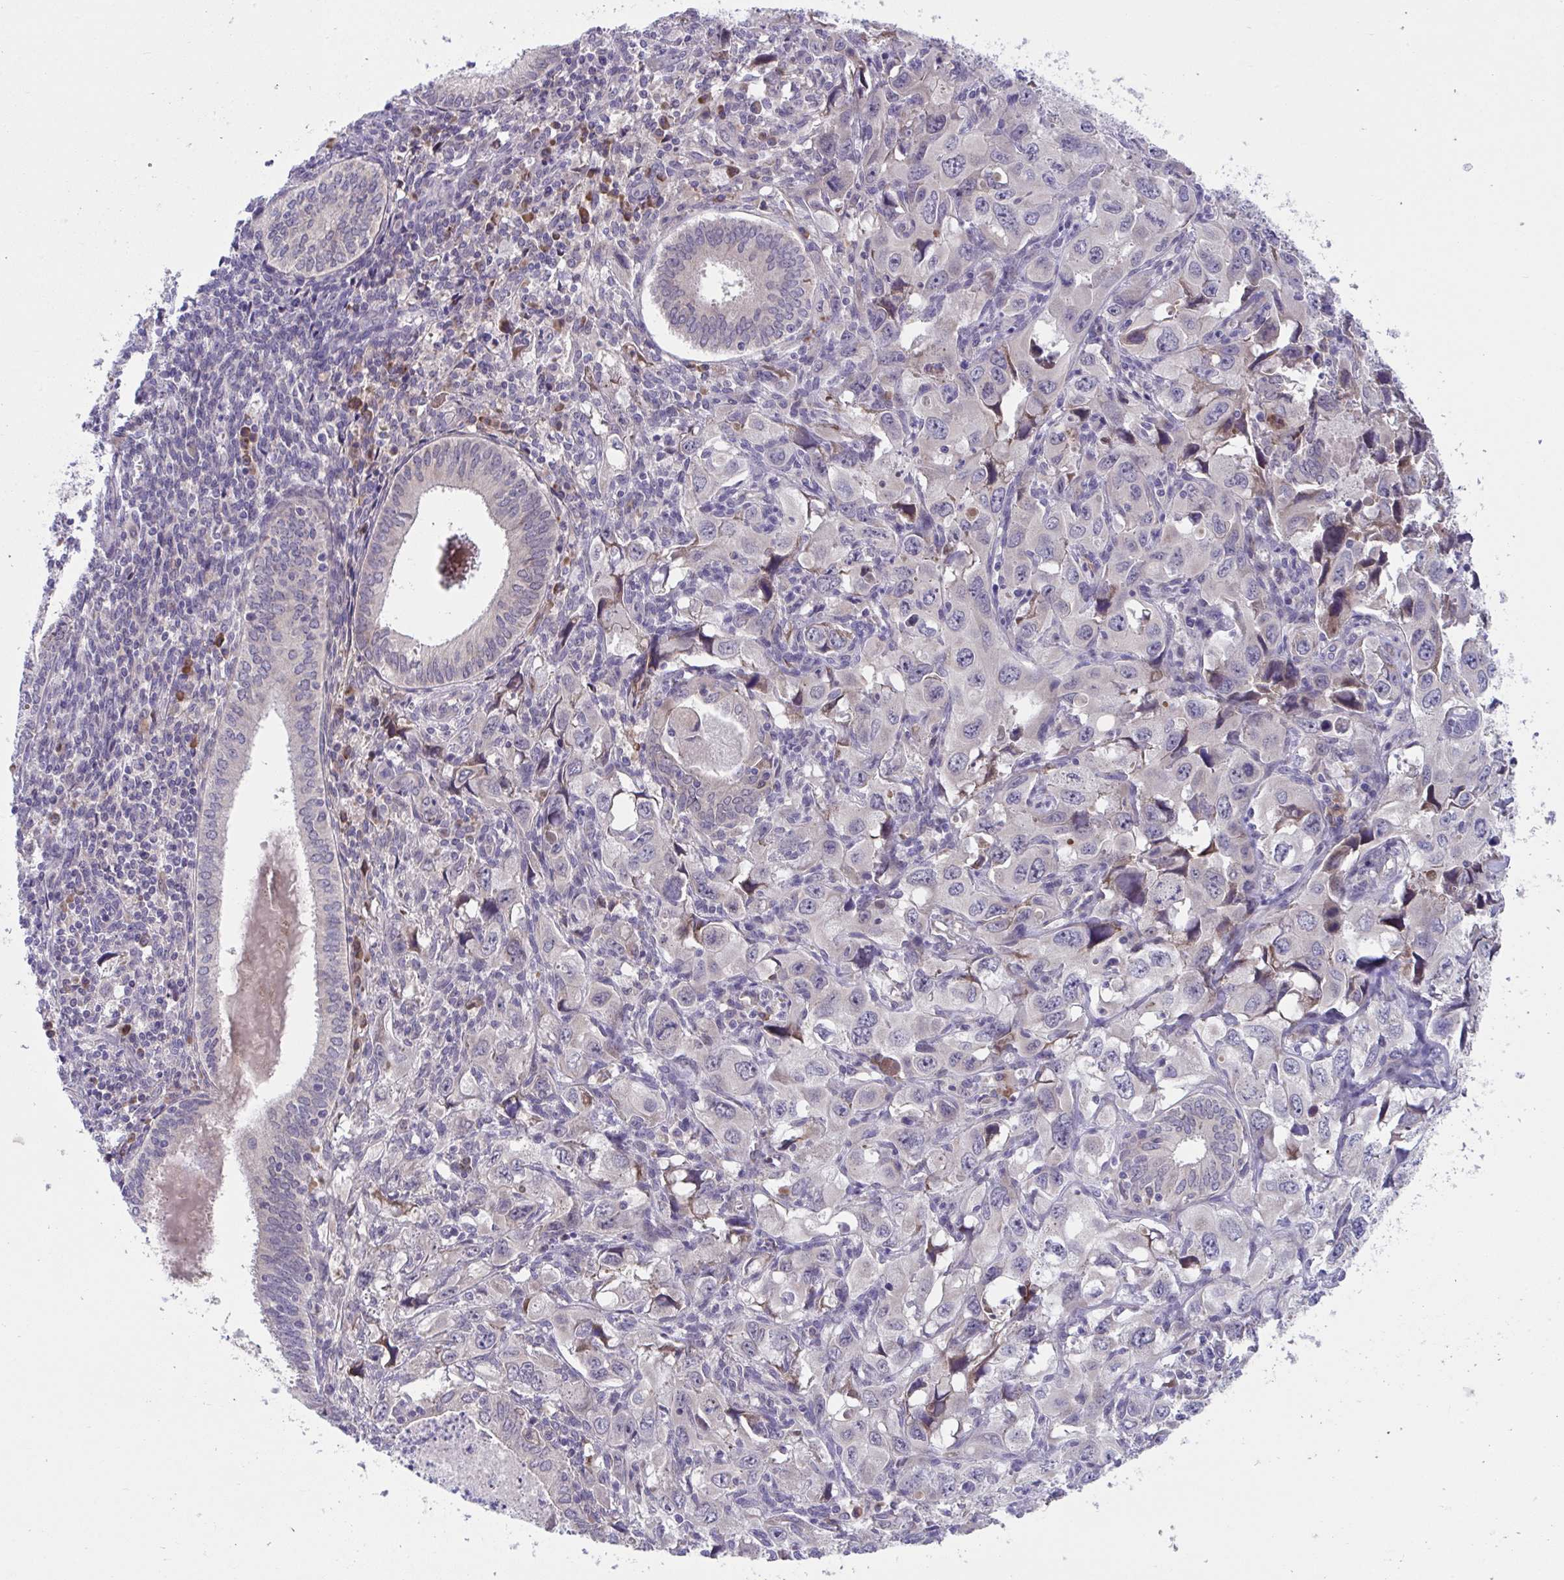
{"staining": {"intensity": "negative", "quantity": "none", "location": "none"}, "tissue": "endometrial cancer", "cell_type": "Tumor cells", "image_type": "cancer", "snomed": [{"axis": "morphology", "description": "Adenocarcinoma, NOS"}, {"axis": "topography", "description": "Uterus"}], "caption": "Immunohistochemistry photomicrograph of neoplastic tissue: human adenocarcinoma (endometrial) stained with DAB (3,3'-diaminobenzidine) reveals no significant protein expression in tumor cells. (Stains: DAB immunohistochemistry (IHC) with hematoxylin counter stain, Microscopy: brightfield microscopy at high magnification).", "gene": "SUSD4", "patient": {"sex": "female", "age": 62}}